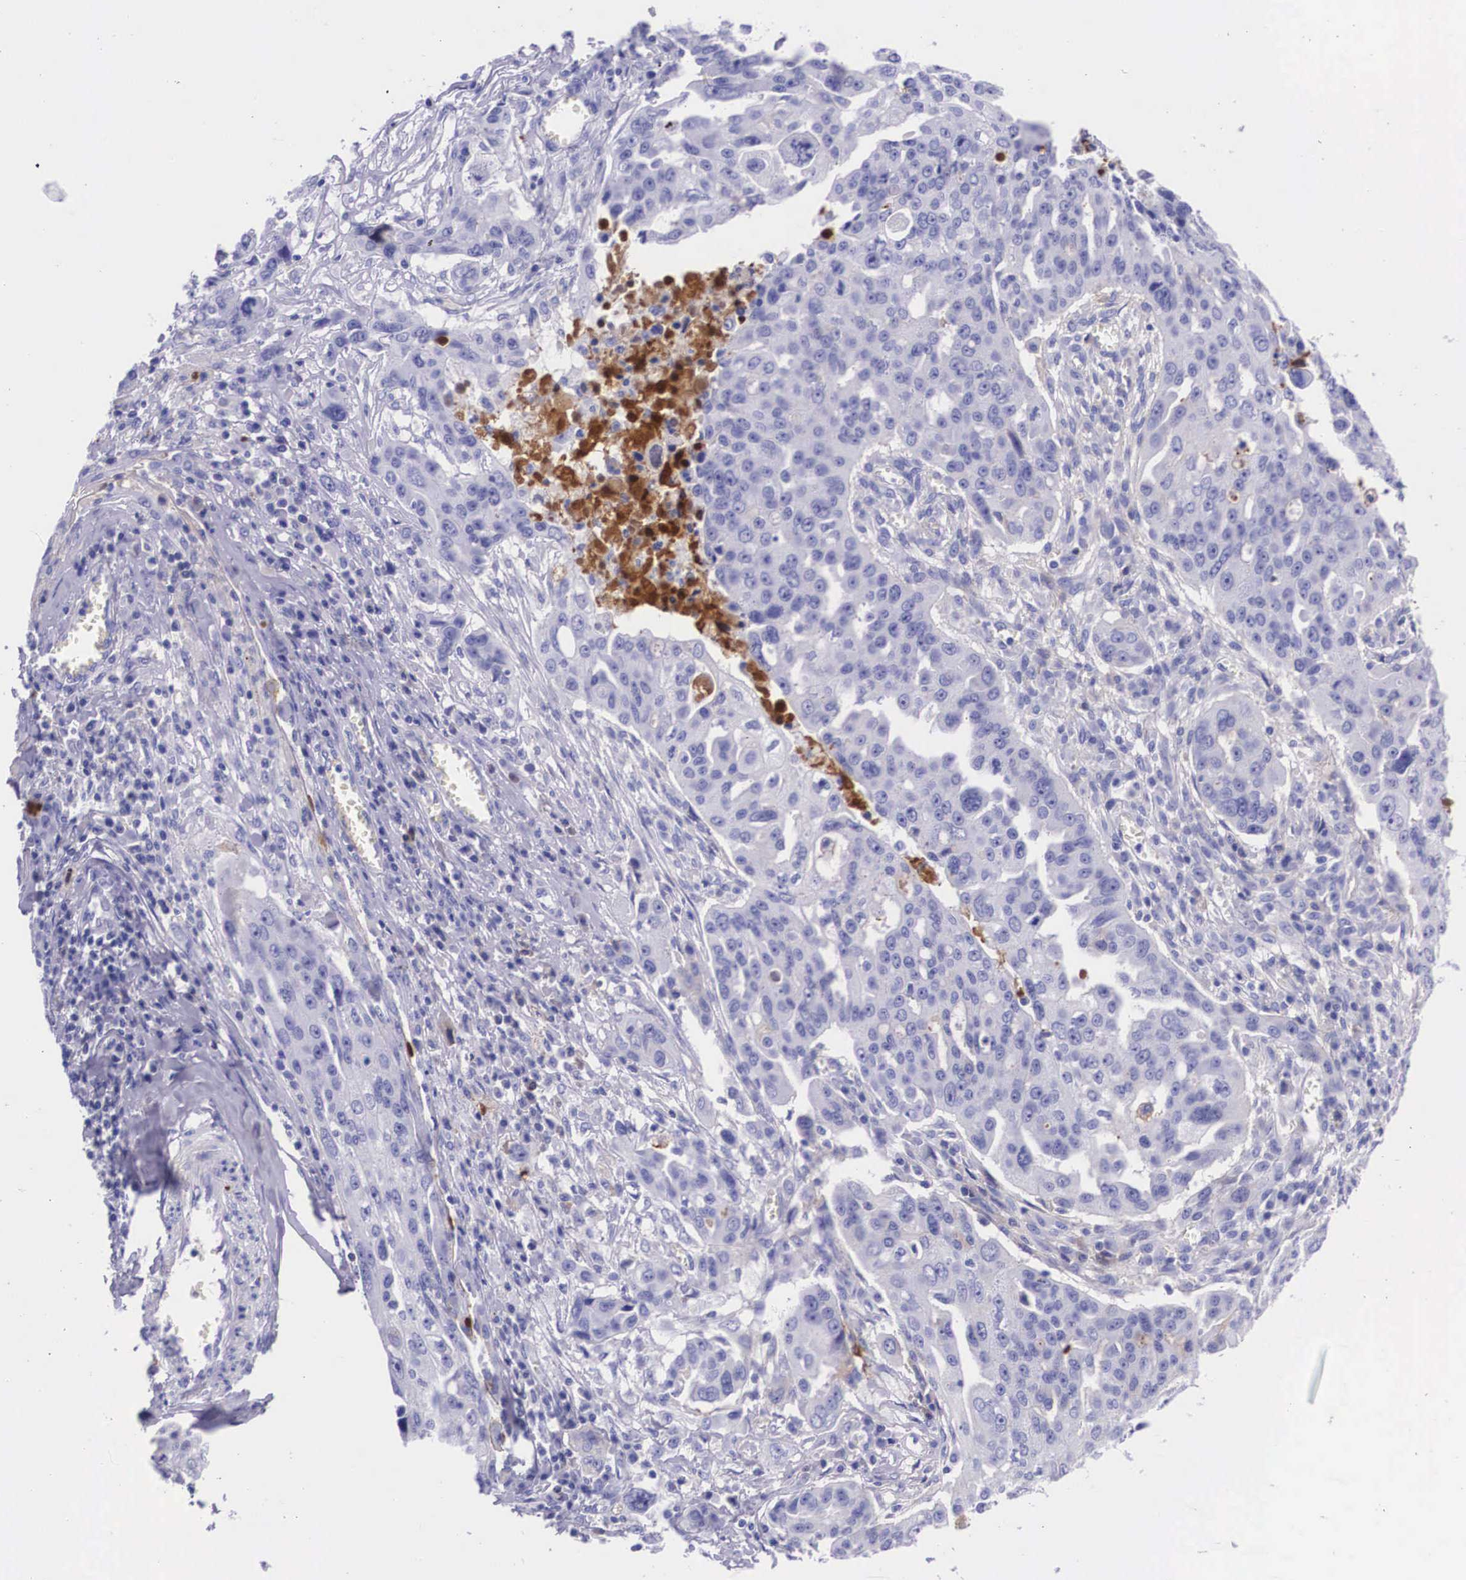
{"staining": {"intensity": "negative", "quantity": "none", "location": "none"}, "tissue": "ovarian cancer", "cell_type": "Tumor cells", "image_type": "cancer", "snomed": [{"axis": "morphology", "description": "Carcinoma, endometroid"}, {"axis": "topography", "description": "Ovary"}], "caption": "Tumor cells are negative for protein expression in human ovarian endometroid carcinoma.", "gene": "PLG", "patient": {"sex": "female", "age": 75}}